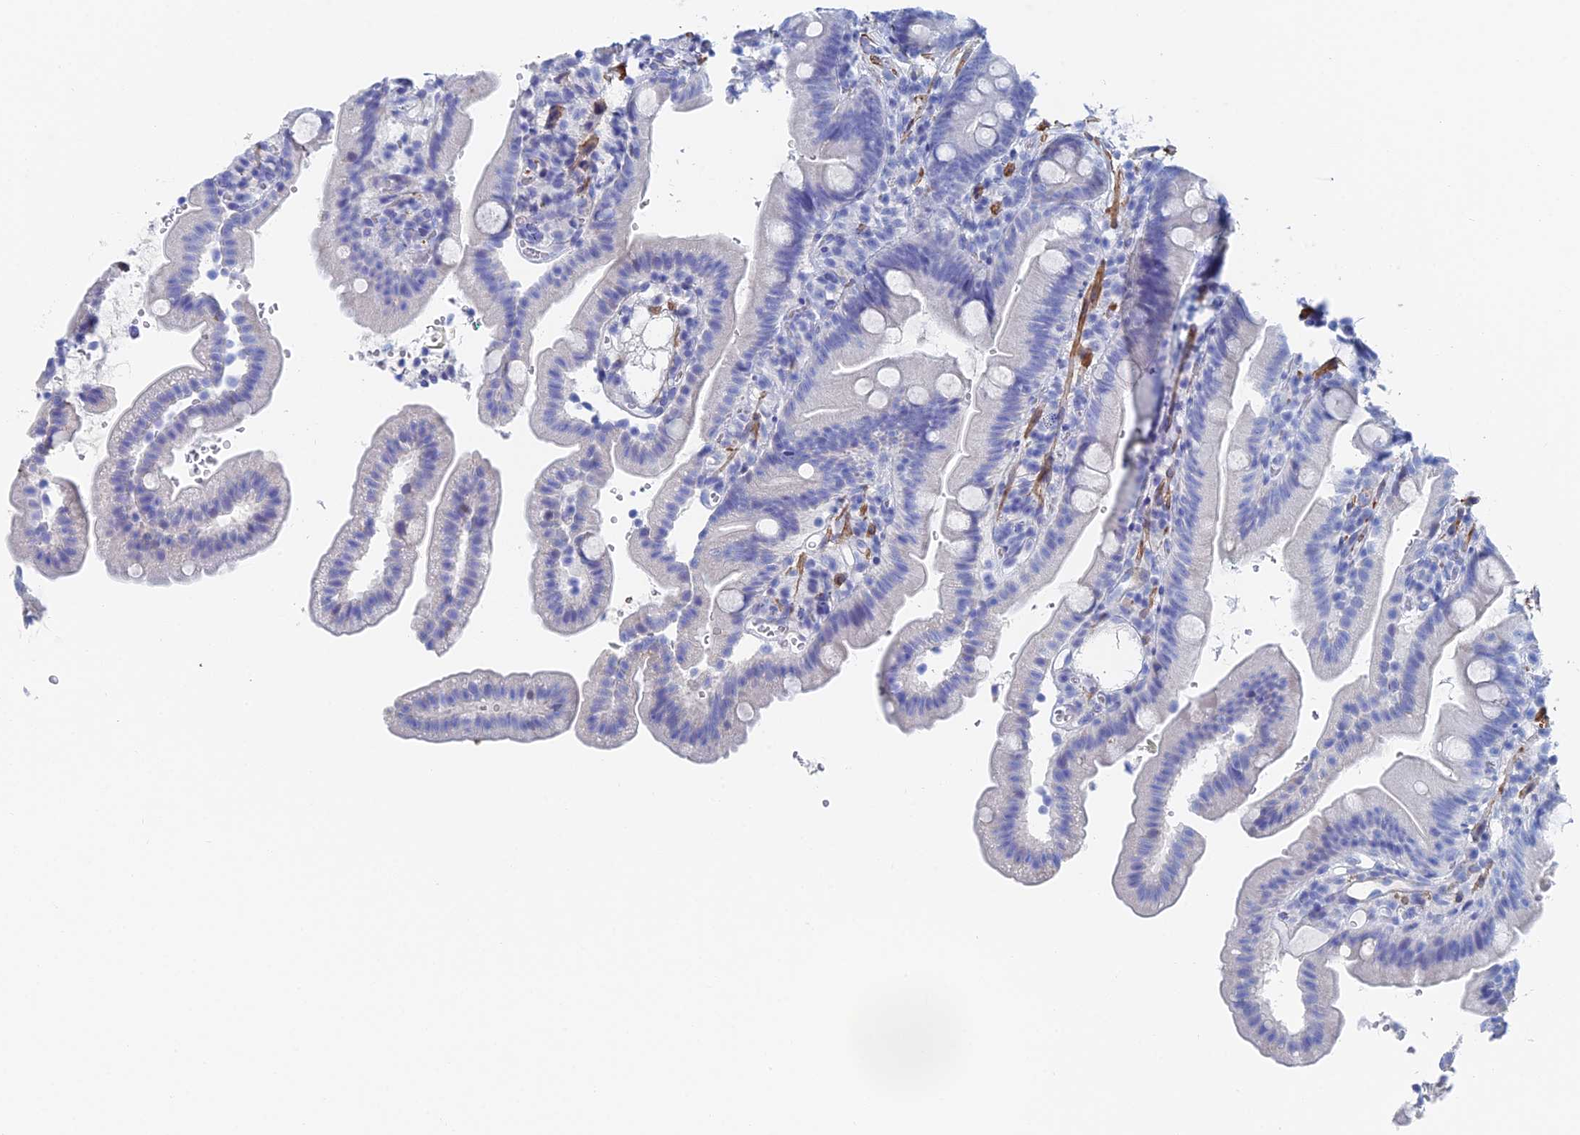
{"staining": {"intensity": "negative", "quantity": "none", "location": "none"}, "tissue": "duodenum", "cell_type": "Glandular cells", "image_type": "normal", "snomed": [{"axis": "morphology", "description": "Normal tissue, NOS"}, {"axis": "topography", "description": "Duodenum"}], "caption": "This photomicrograph is of unremarkable duodenum stained with immunohistochemistry to label a protein in brown with the nuclei are counter-stained blue. There is no staining in glandular cells.", "gene": "KCNK18", "patient": {"sex": "female", "age": 67}}